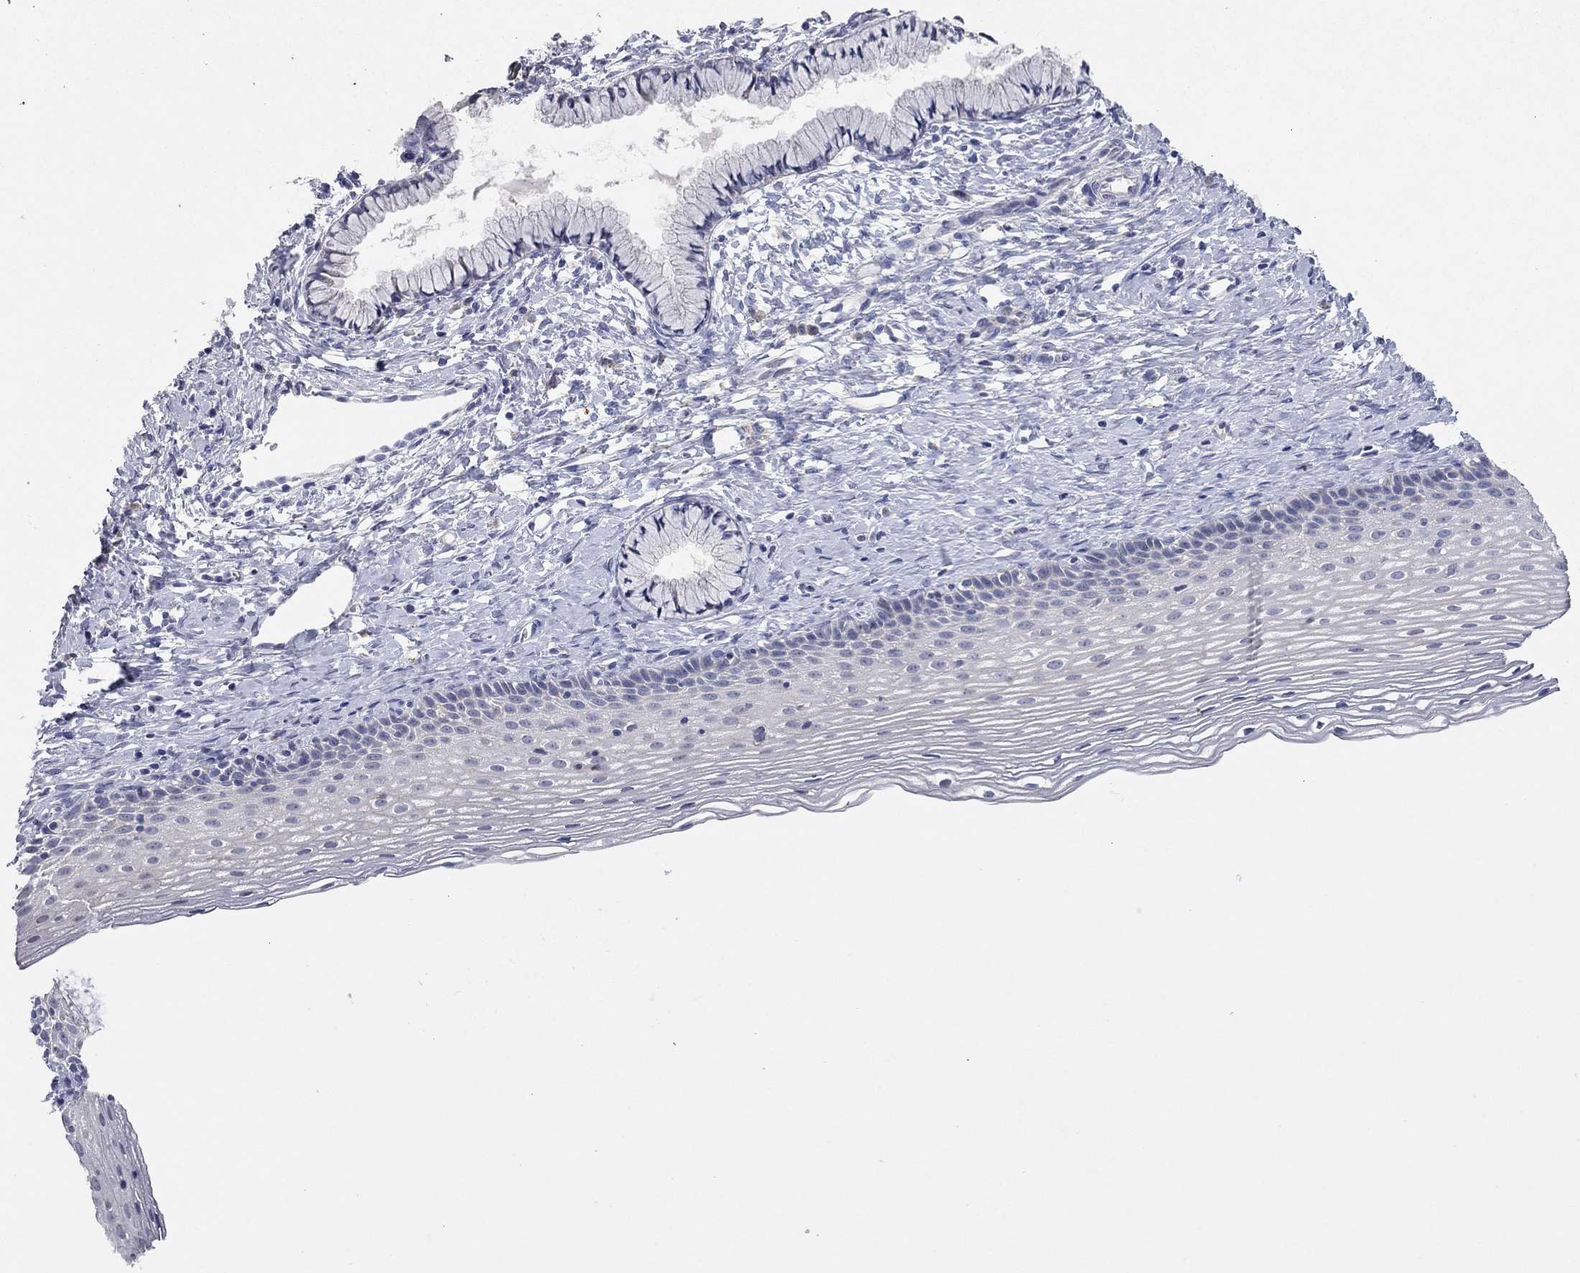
{"staining": {"intensity": "negative", "quantity": "none", "location": "none"}, "tissue": "cervix", "cell_type": "Glandular cells", "image_type": "normal", "snomed": [{"axis": "morphology", "description": "Normal tissue, NOS"}, {"axis": "topography", "description": "Cervix"}], "caption": "Glandular cells are negative for brown protein staining in benign cervix. The staining is performed using DAB brown chromogen with nuclei counter-stained in using hematoxylin.", "gene": "MMP13", "patient": {"sex": "female", "age": 39}}